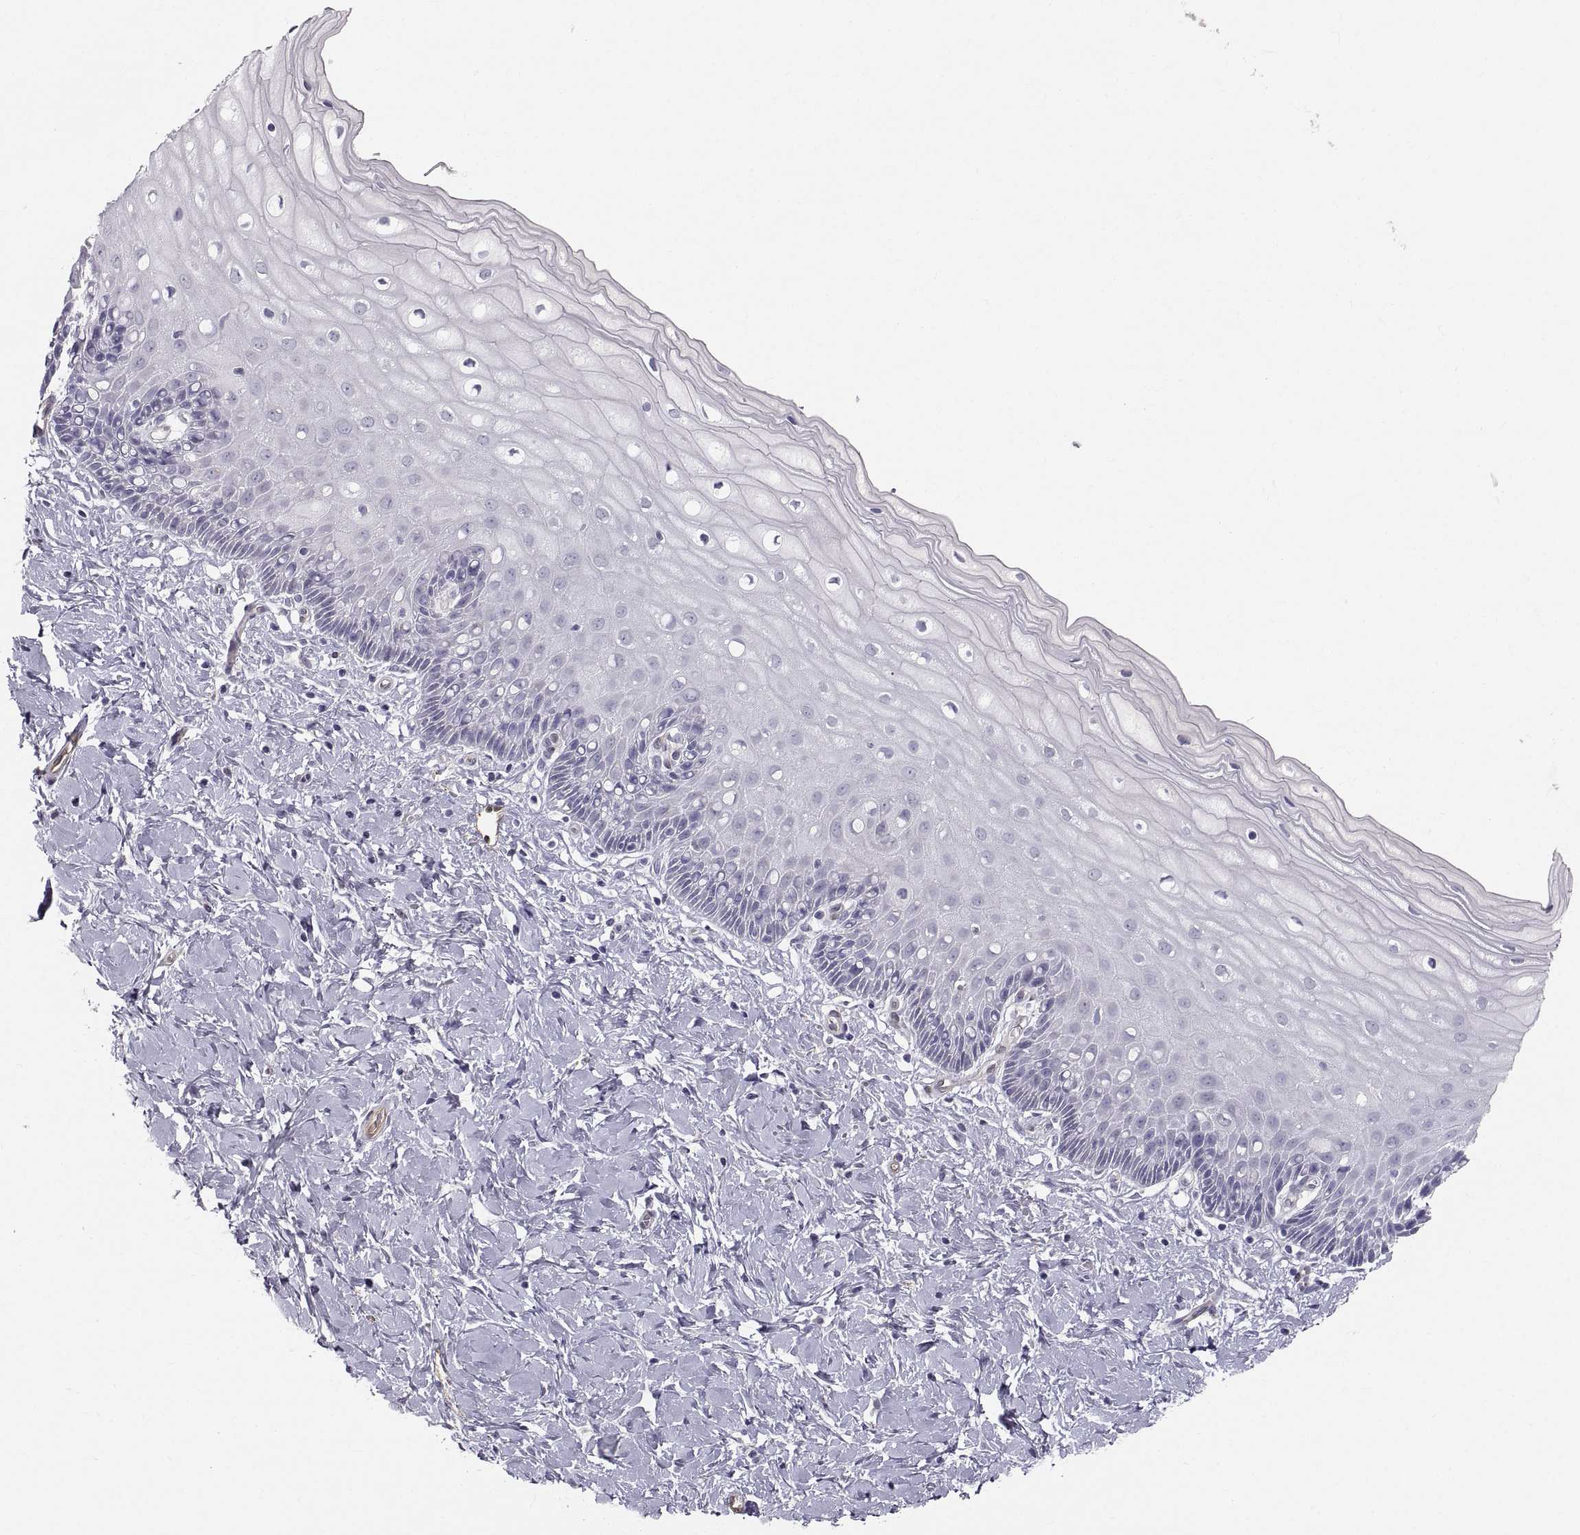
{"staining": {"intensity": "negative", "quantity": "none", "location": "none"}, "tissue": "cervix", "cell_type": "Squamous epithelial cells", "image_type": "normal", "snomed": [{"axis": "morphology", "description": "Normal tissue, NOS"}, {"axis": "topography", "description": "Cervix"}], "caption": "IHC of unremarkable cervix shows no positivity in squamous epithelial cells. Nuclei are stained in blue.", "gene": "PGM5", "patient": {"sex": "female", "age": 37}}